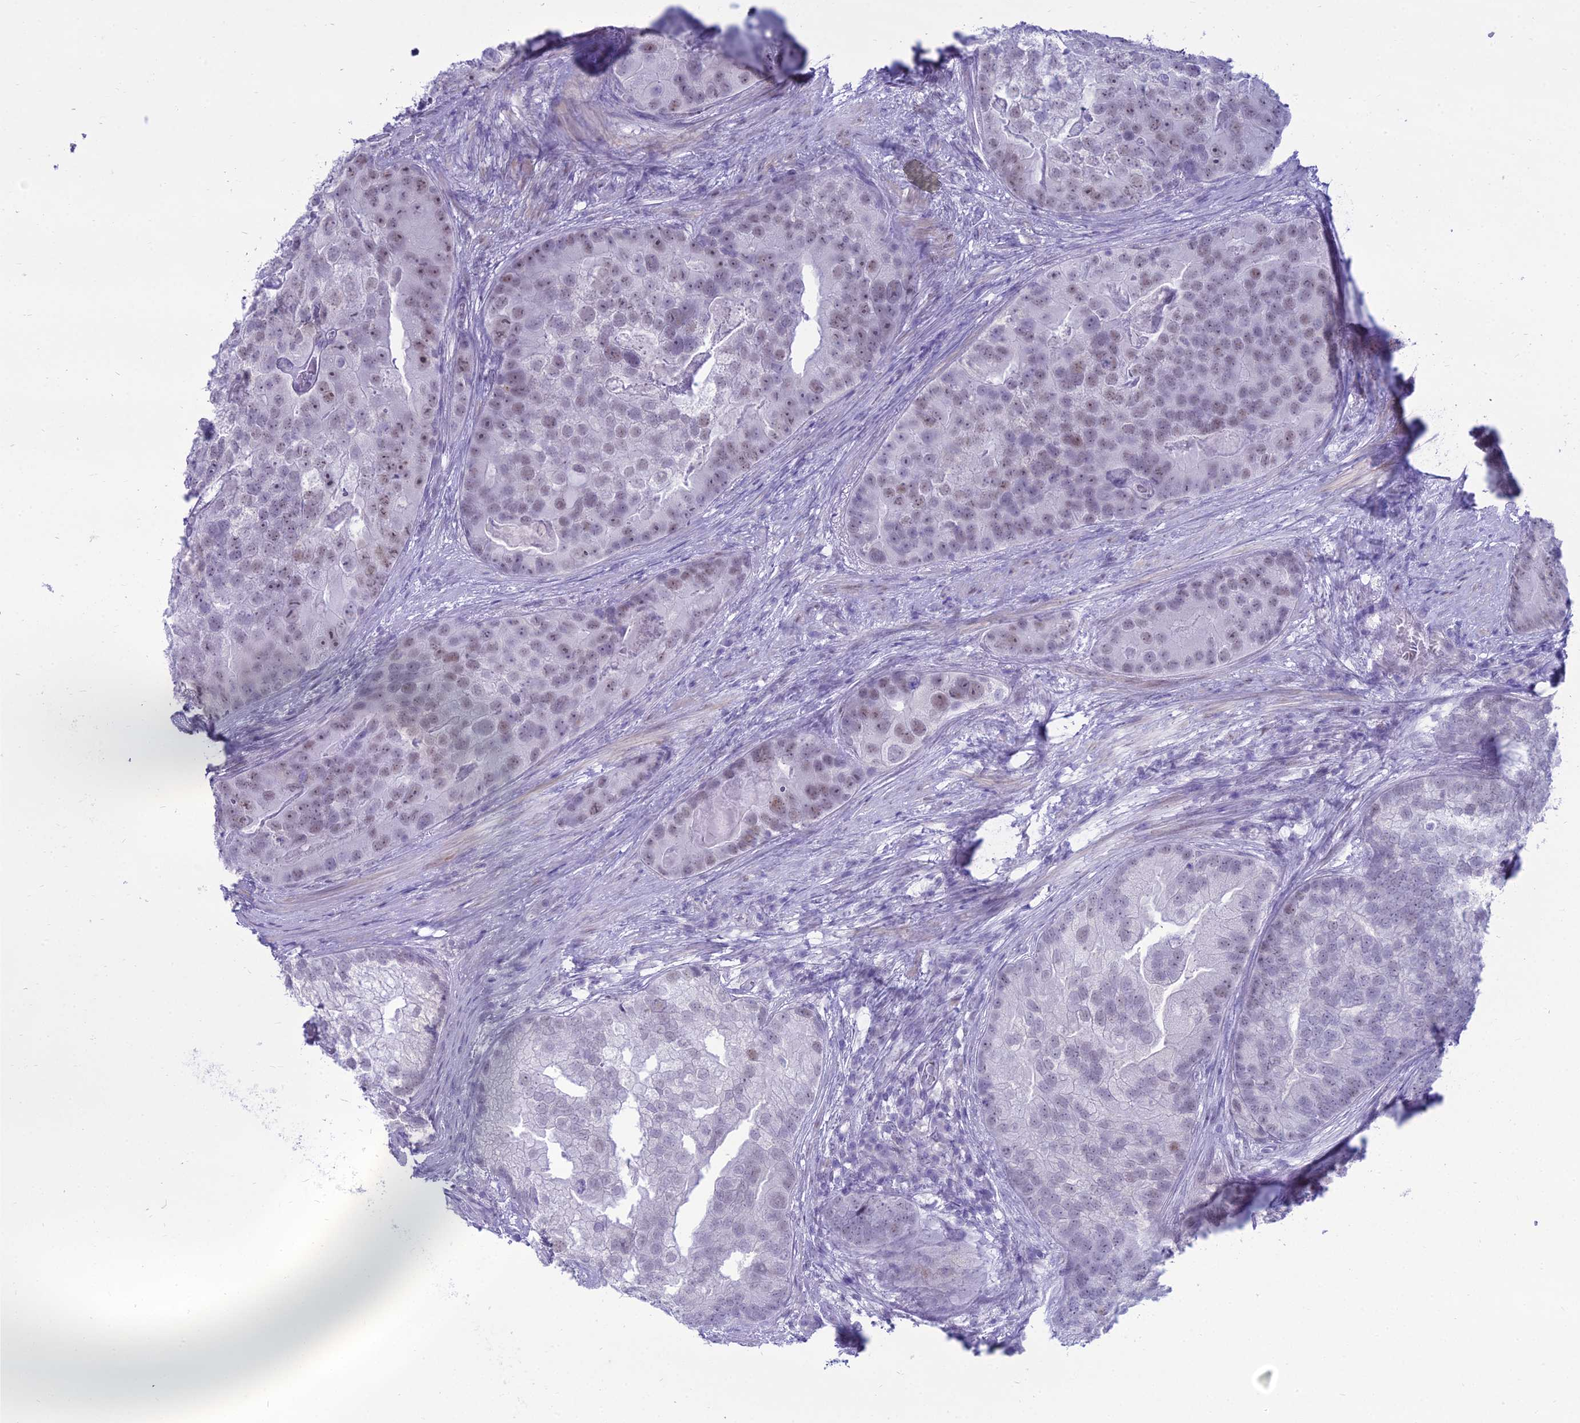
{"staining": {"intensity": "weak", "quantity": "25%-75%", "location": "nuclear"}, "tissue": "prostate cancer", "cell_type": "Tumor cells", "image_type": "cancer", "snomed": [{"axis": "morphology", "description": "Adenocarcinoma, High grade"}, {"axis": "topography", "description": "Prostate"}], "caption": "Protein analysis of prostate high-grade adenocarcinoma tissue demonstrates weak nuclear staining in about 25%-75% of tumor cells.", "gene": "DHX40", "patient": {"sex": "male", "age": 62}}